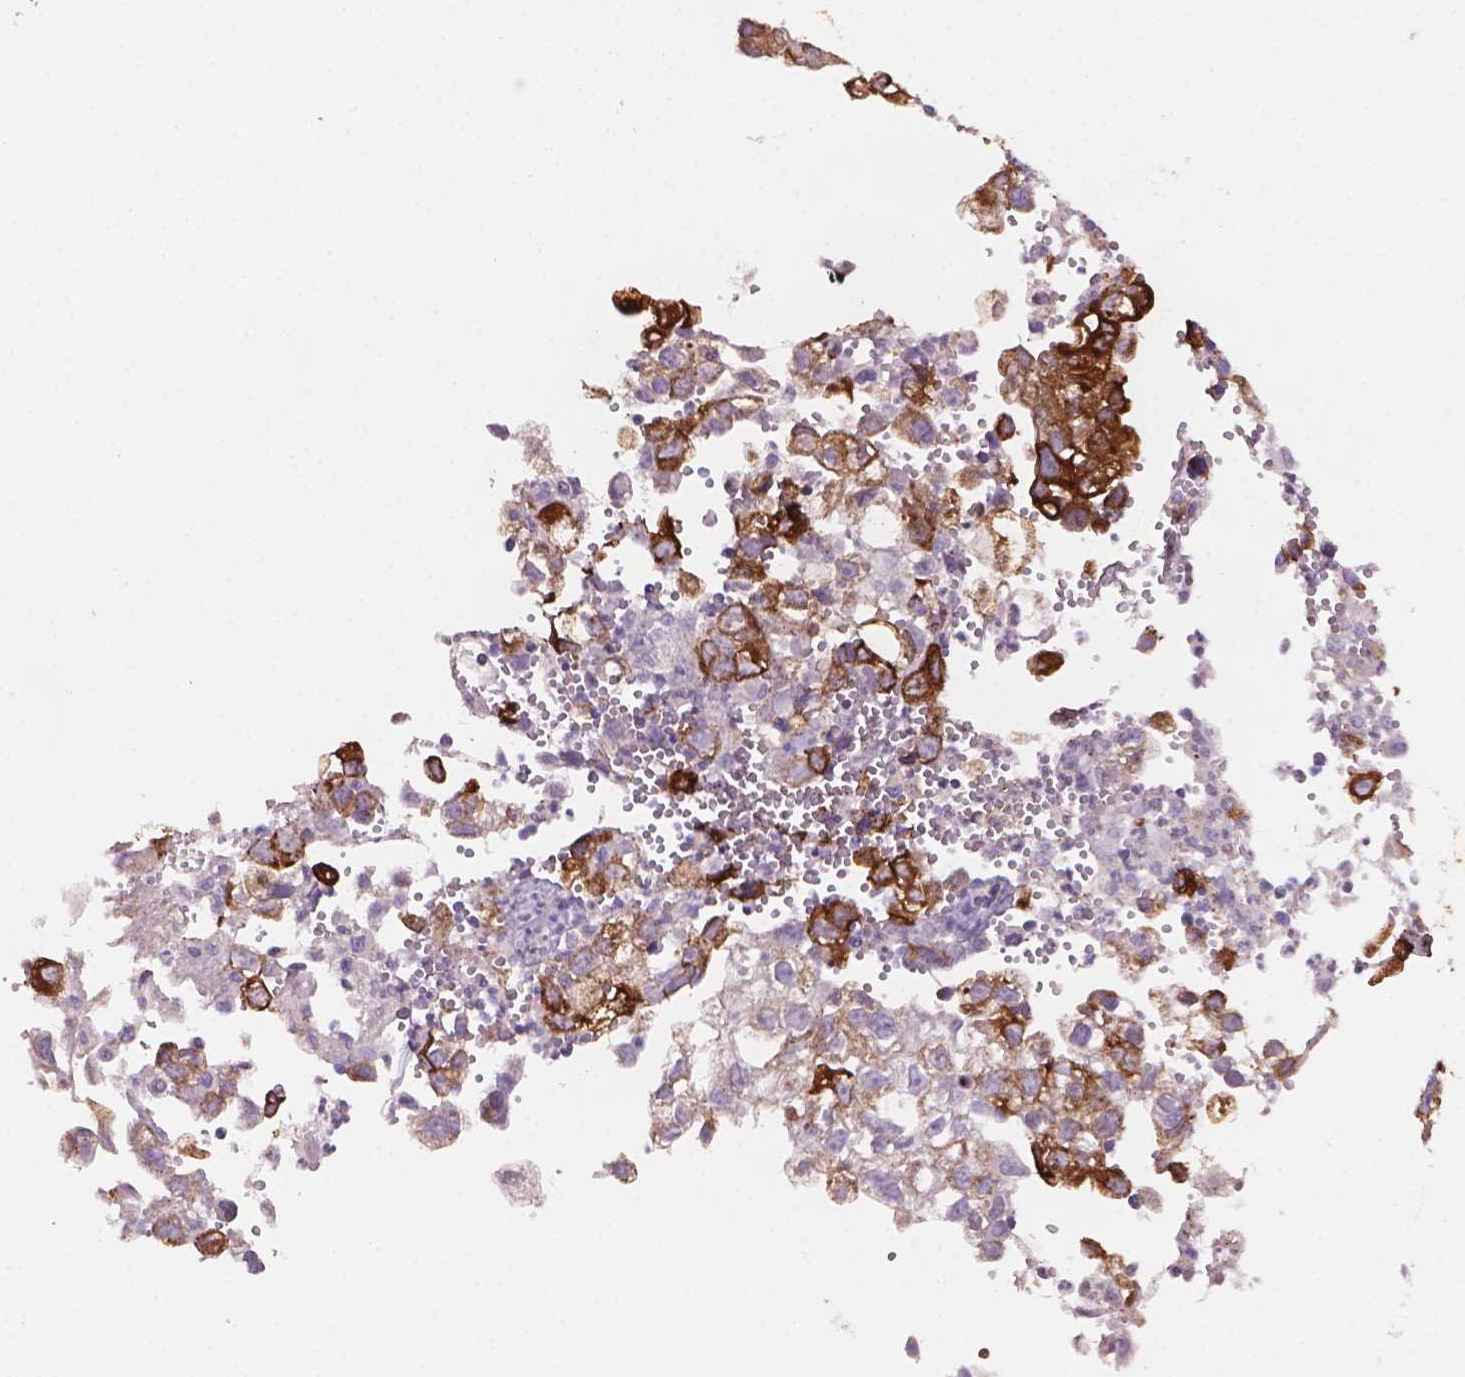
{"staining": {"intensity": "strong", "quantity": ">75%", "location": "cytoplasmic/membranous"}, "tissue": "cervical cancer", "cell_type": "Tumor cells", "image_type": "cancer", "snomed": [{"axis": "morphology", "description": "Squamous cell carcinoma, NOS"}, {"axis": "topography", "description": "Cervix"}], "caption": "Immunohistochemistry (IHC) histopathology image of squamous cell carcinoma (cervical) stained for a protein (brown), which reveals high levels of strong cytoplasmic/membranous positivity in about >75% of tumor cells.", "gene": "MUC1", "patient": {"sex": "female", "age": 55}}